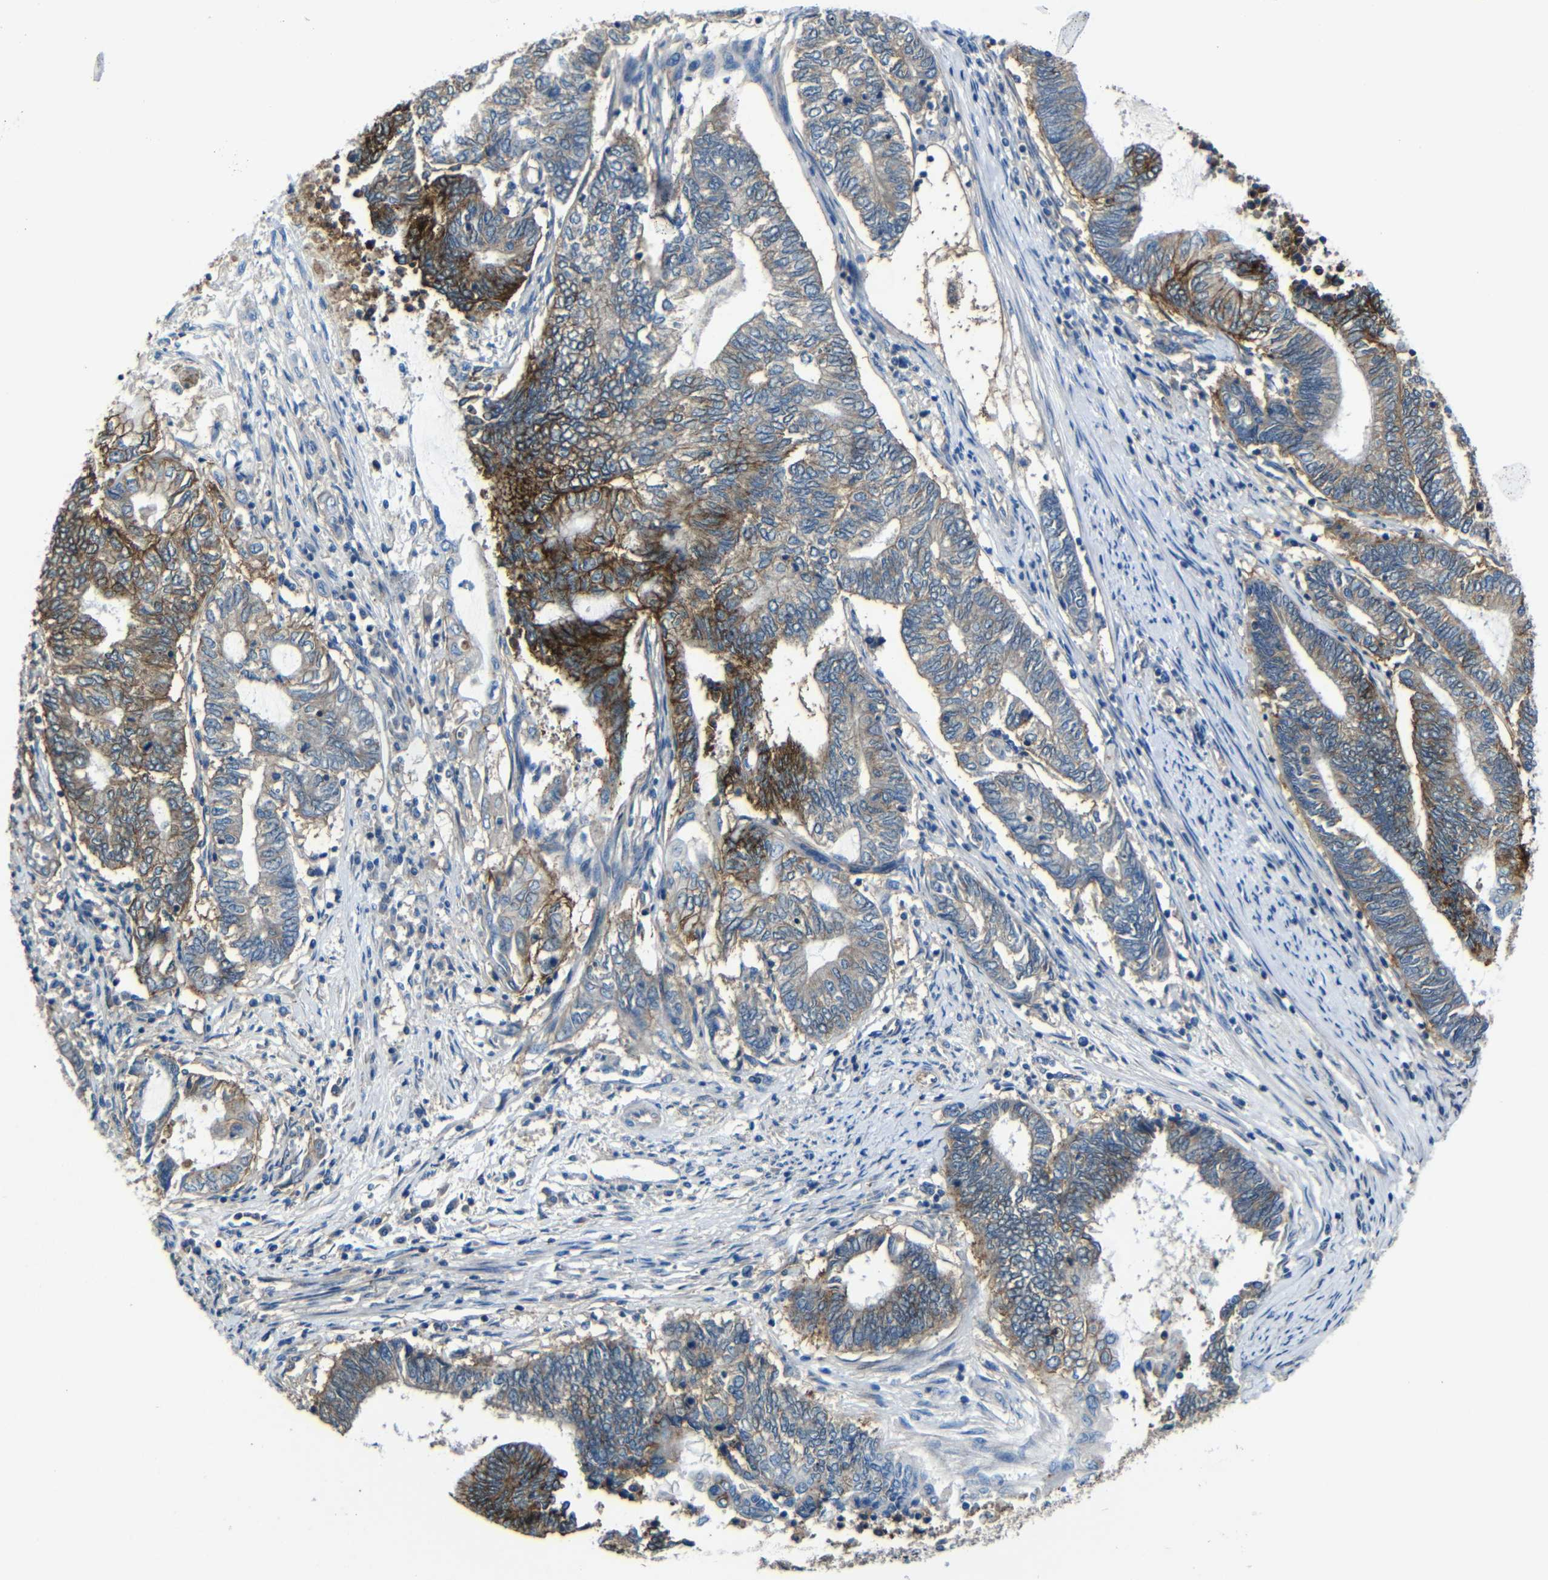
{"staining": {"intensity": "strong", "quantity": "25%-75%", "location": "cytoplasmic/membranous"}, "tissue": "endometrial cancer", "cell_type": "Tumor cells", "image_type": "cancer", "snomed": [{"axis": "morphology", "description": "Adenocarcinoma, NOS"}, {"axis": "topography", "description": "Uterus"}, {"axis": "topography", "description": "Endometrium"}], "caption": "Immunohistochemical staining of endometrial adenocarcinoma shows high levels of strong cytoplasmic/membranous protein positivity in about 25%-75% of tumor cells. (DAB IHC, brown staining for protein, blue staining for nuclei).", "gene": "ZNF90", "patient": {"sex": "female", "age": 70}}